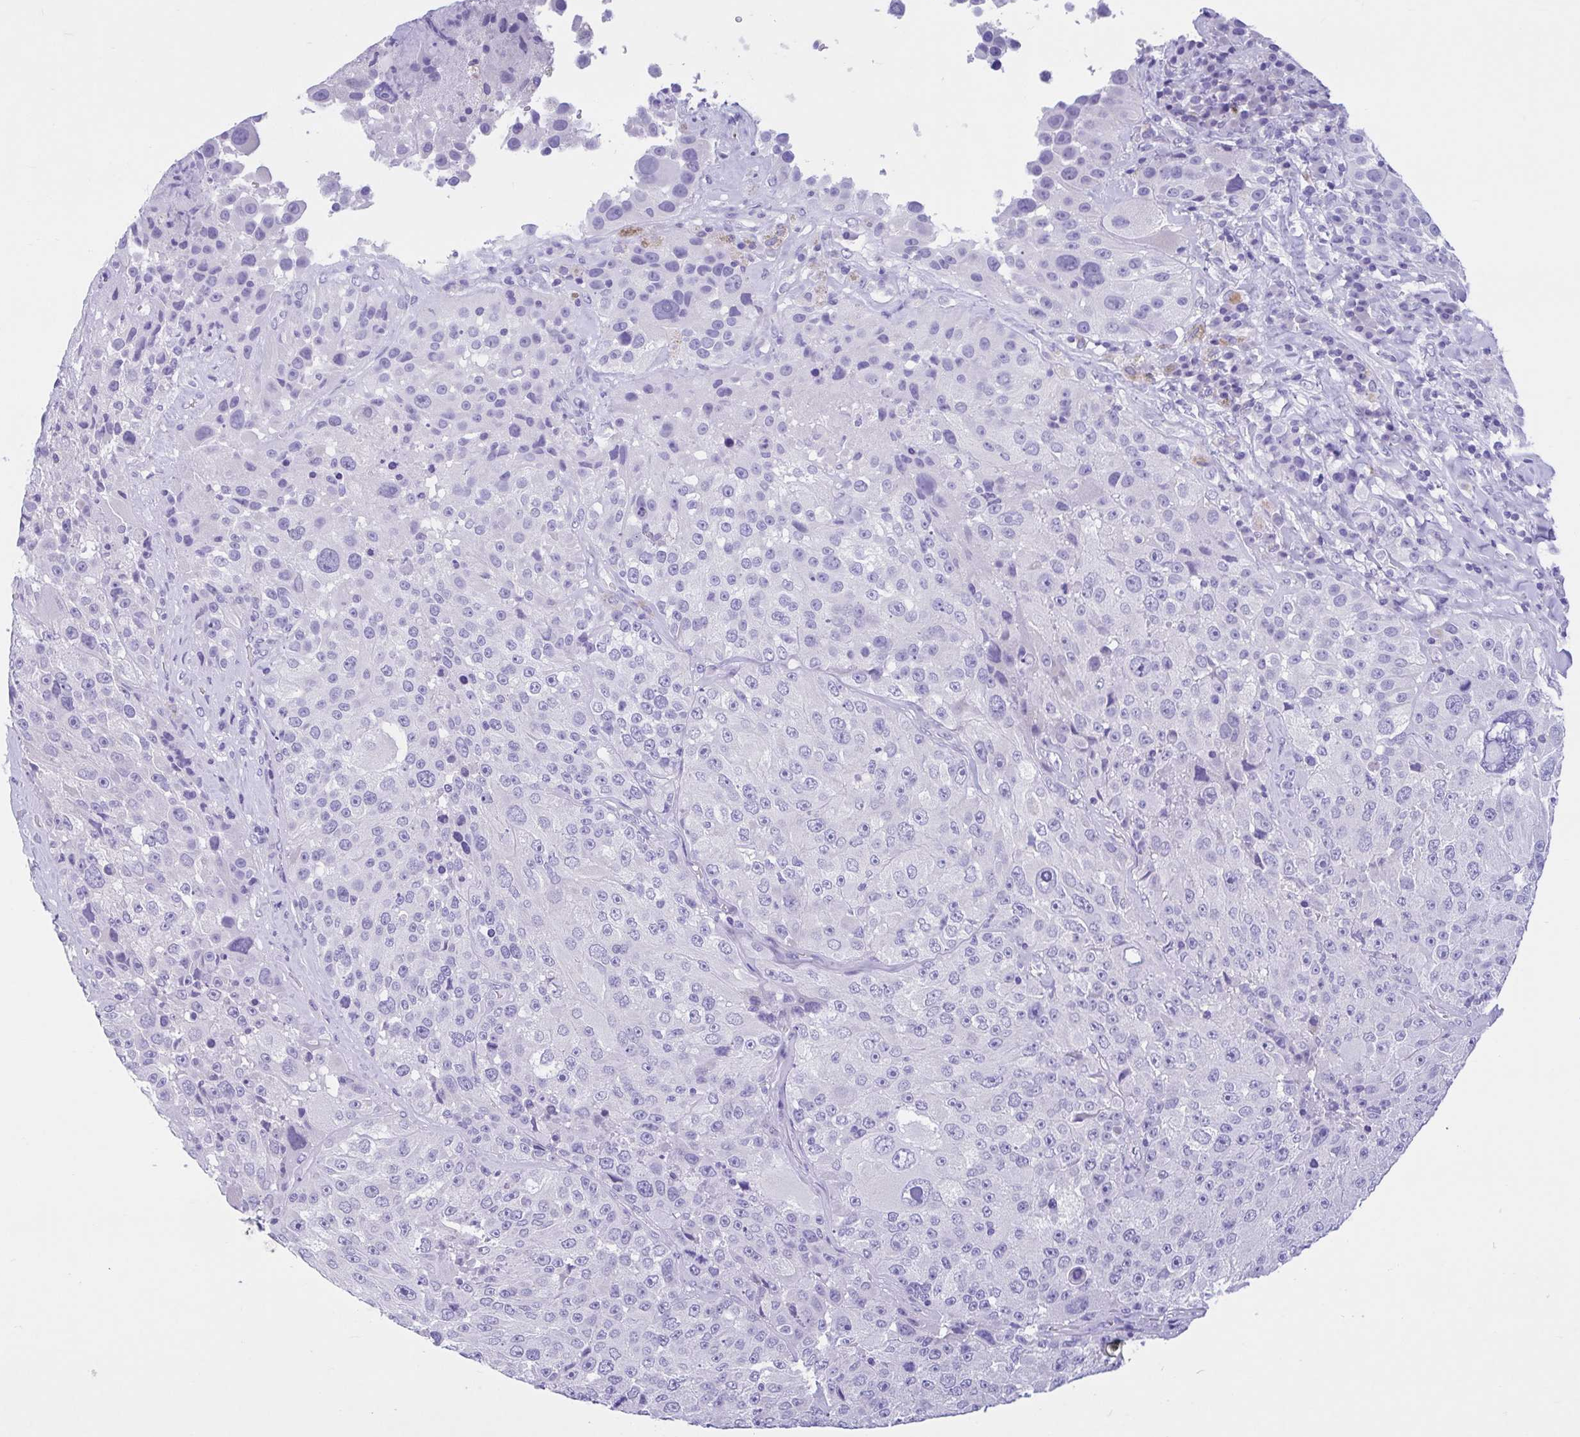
{"staining": {"intensity": "negative", "quantity": "none", "location": "none"}, "tissue": "melanoma", "cell_type": "Tumor cells", "image_type": "cancer", "snomed": [{"axis": "morphology", "description": "Malignant melanoma, Metastatic site"}, {"axis": "topography", "description": "Lymph node"}], "caption": "Image shows no significant protein staining in tumor cells of malignant melanoma (metastatic site).", "gene": "OR4N4", "patient": {"sex": "male", "age": 62}}